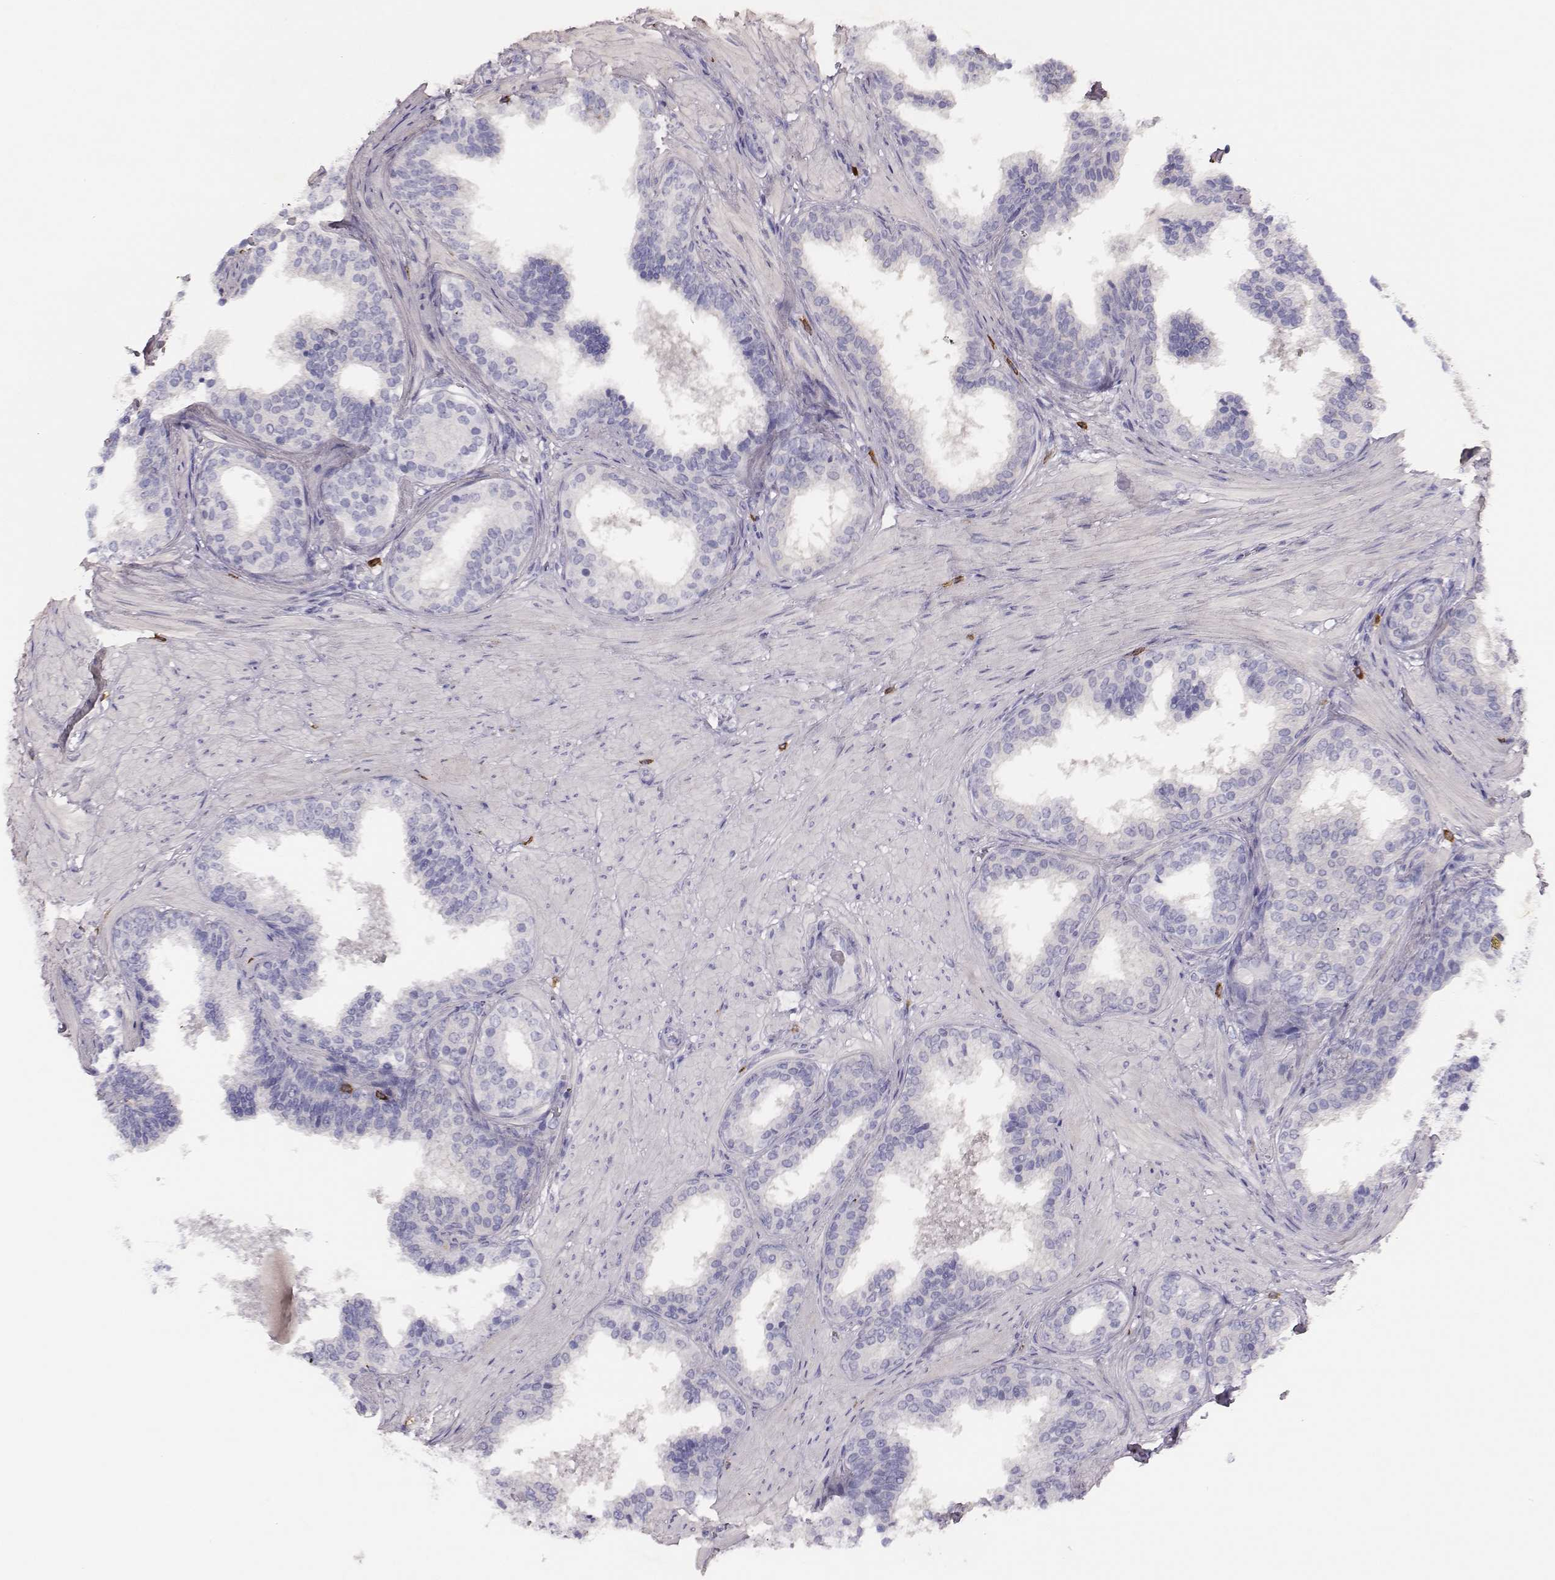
{"staining": {"intensity": "negative", "quantity": "none", "location": "none"}, "tissue": "prostate cancer", "cell_type": "Tumor cells", "image_type": "cancer", "snomed": [{"axis": "morphology", "description": "Adenocarcinoma, Low grade"}, {"axis": "topography", "description": "Prostate"}], "caption": "Prostate low-grade adenocarcinoma was stained to show a protein in brown. There is no significant positivity in tumor cells.", "gene": "P2RY10", "patient": {"sex": "male", "age": 60}}